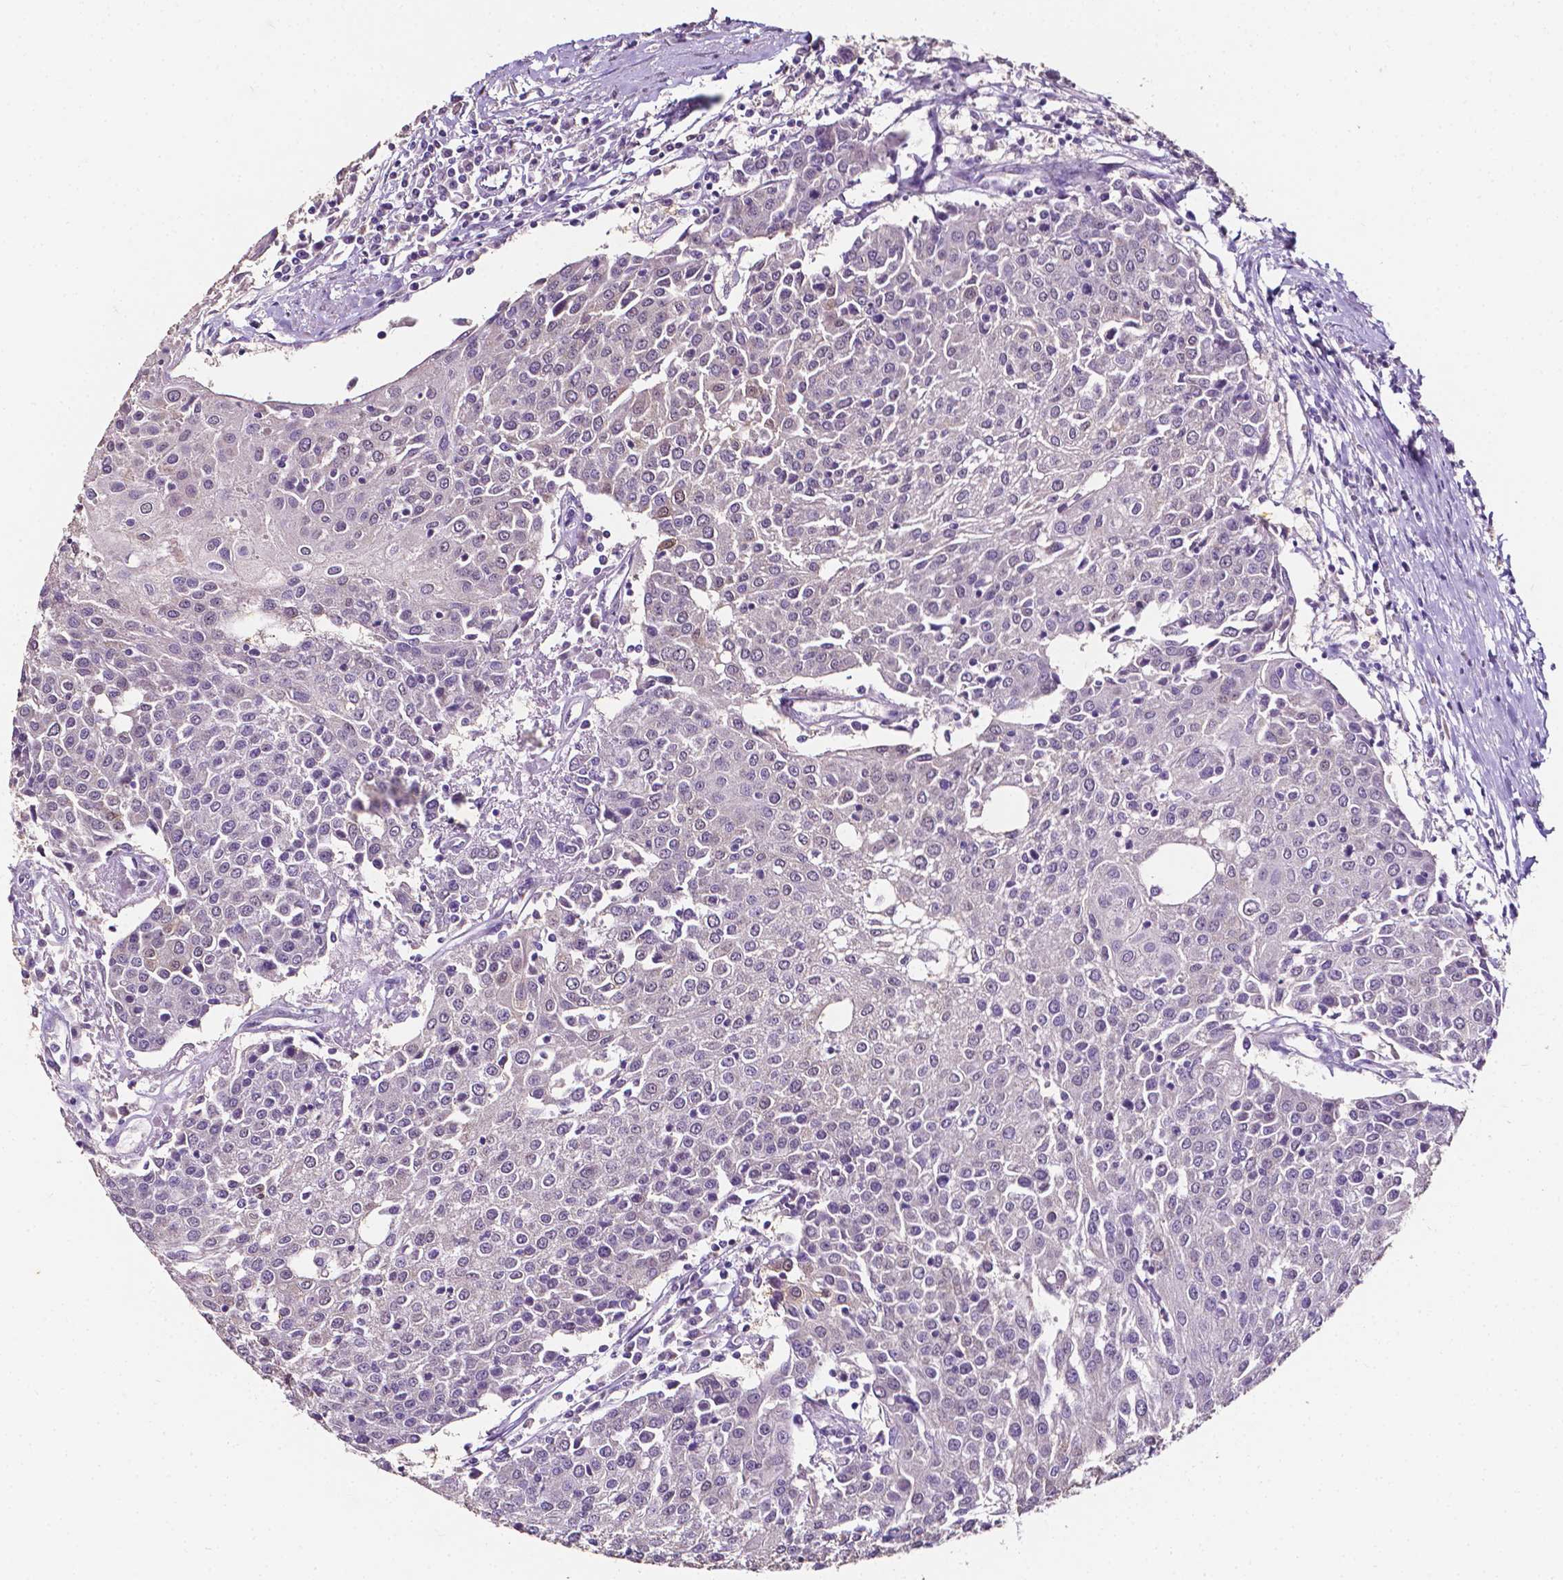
{"staining": {"intensity": "negative", "quantity": "none", "location": "none"}, "tissue": "urothelial cancer", "cell_type": "Tumor cells", "image_type": "cancer", "snomed": [{"axis": "morphology", "description": "Urothelial carcinoma, High grade"}, {"axis": "topography", "description": "Urinary bladder"}], "caption": "Immunohistochemistry (IHC) histopathology image of neoplastic tissue: urothelial cancer stained with DAB (3,3'-diaminobenzidine) demonstrates no significant protein staining in tumor cells.", "gene": "PSAT1", "patient": {"sex": "female", "age": 85}}